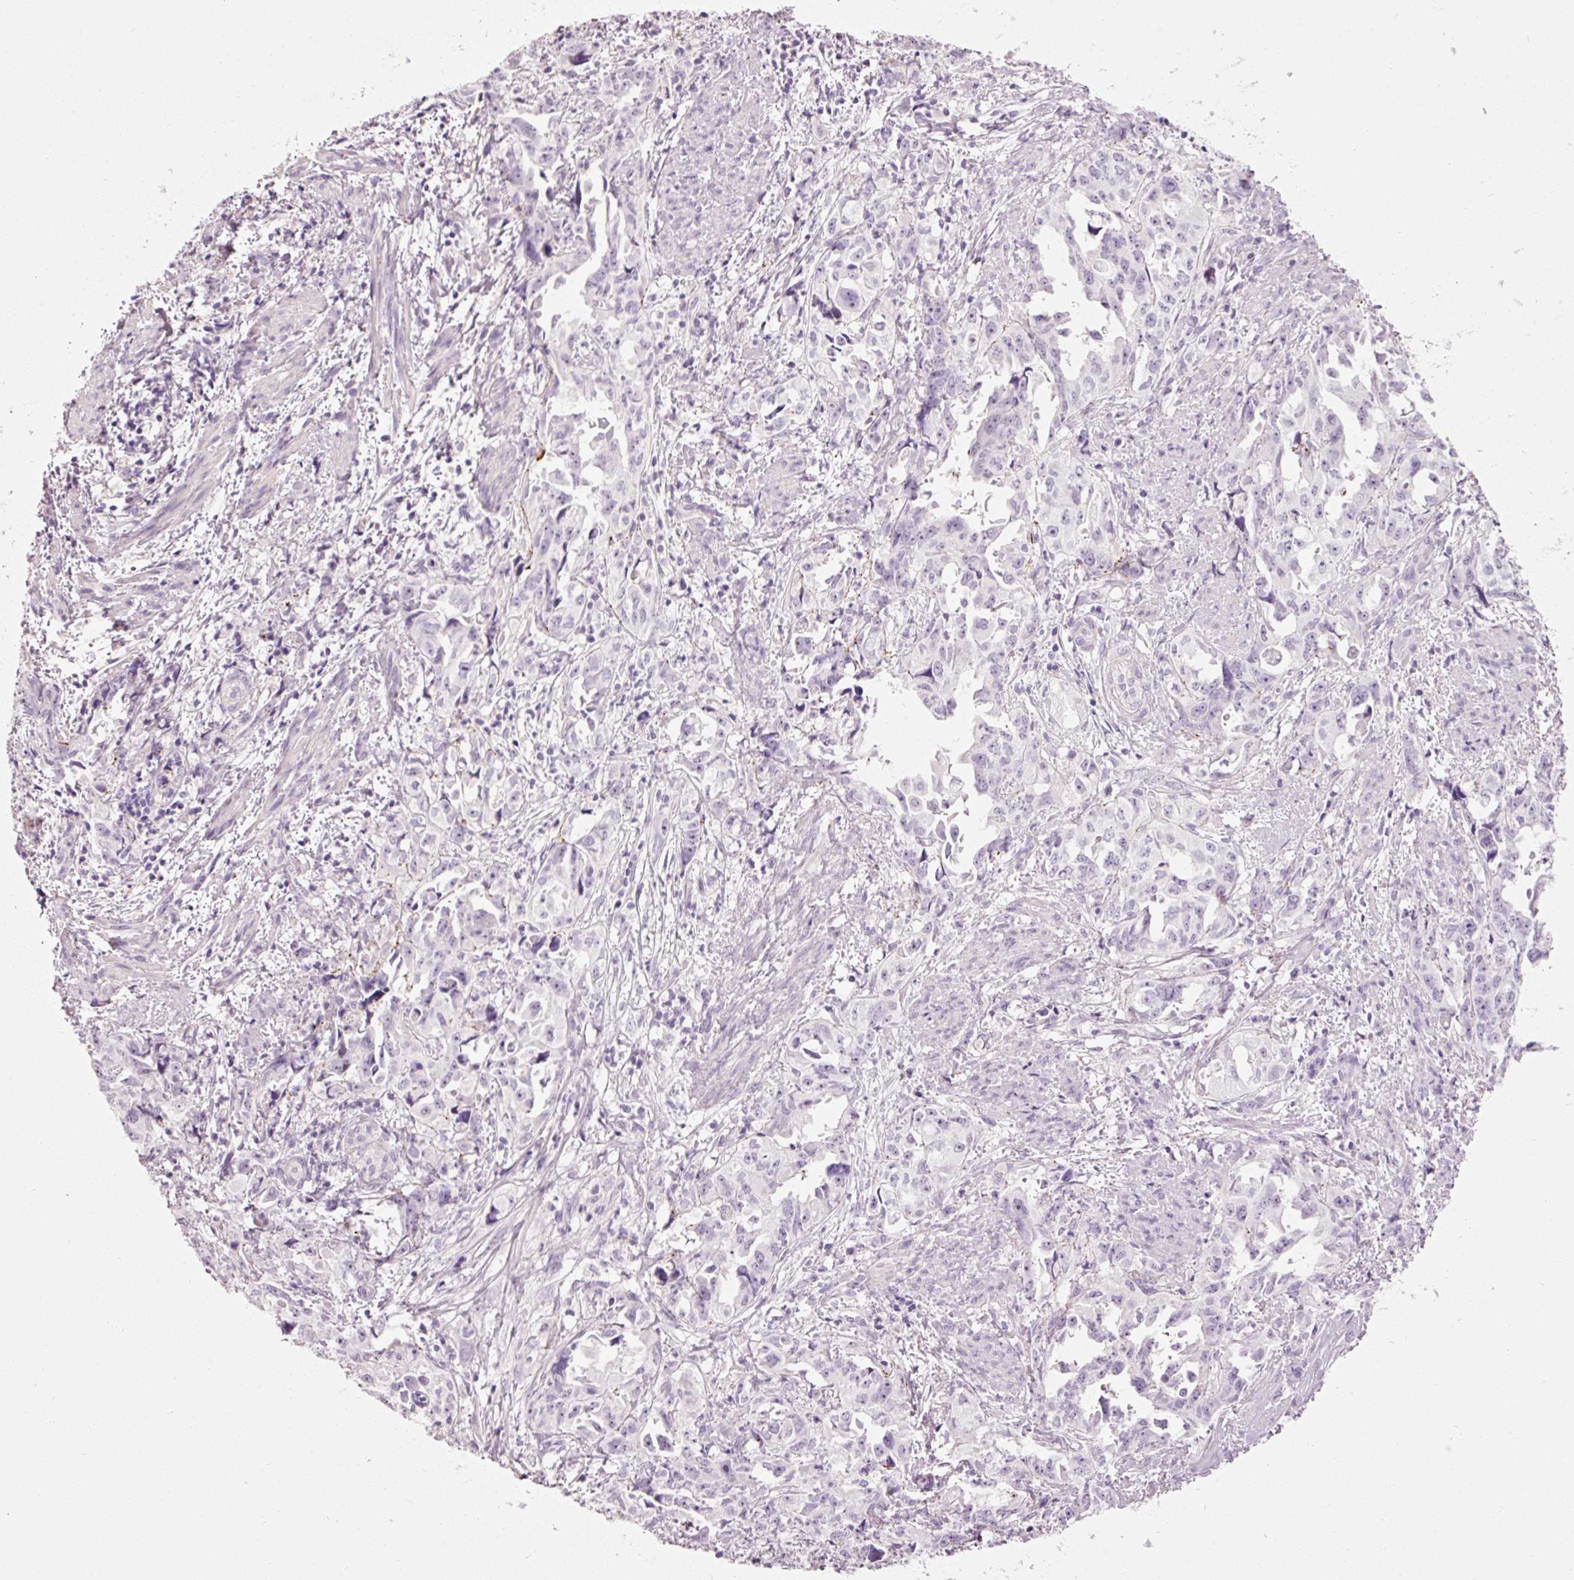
{"staining": {"intensity": "negative", "quantity": "none", "location": "none"}, "tissue": "endometrial cancer", "cell_type": "Tumor cells", "image_type": "cancer", "snomed": [{"axis": "morphology", "description": "Adenocarcinoma, NOS"}, {"axis": "topography", "description": "Endometrium"}], "caption": "Tumor cells are negative for protein expression in human endometrial cancer (adenocarcinoma).", "gene": "MUC5AC", "patient": {"sex": "female", "age": 65}}